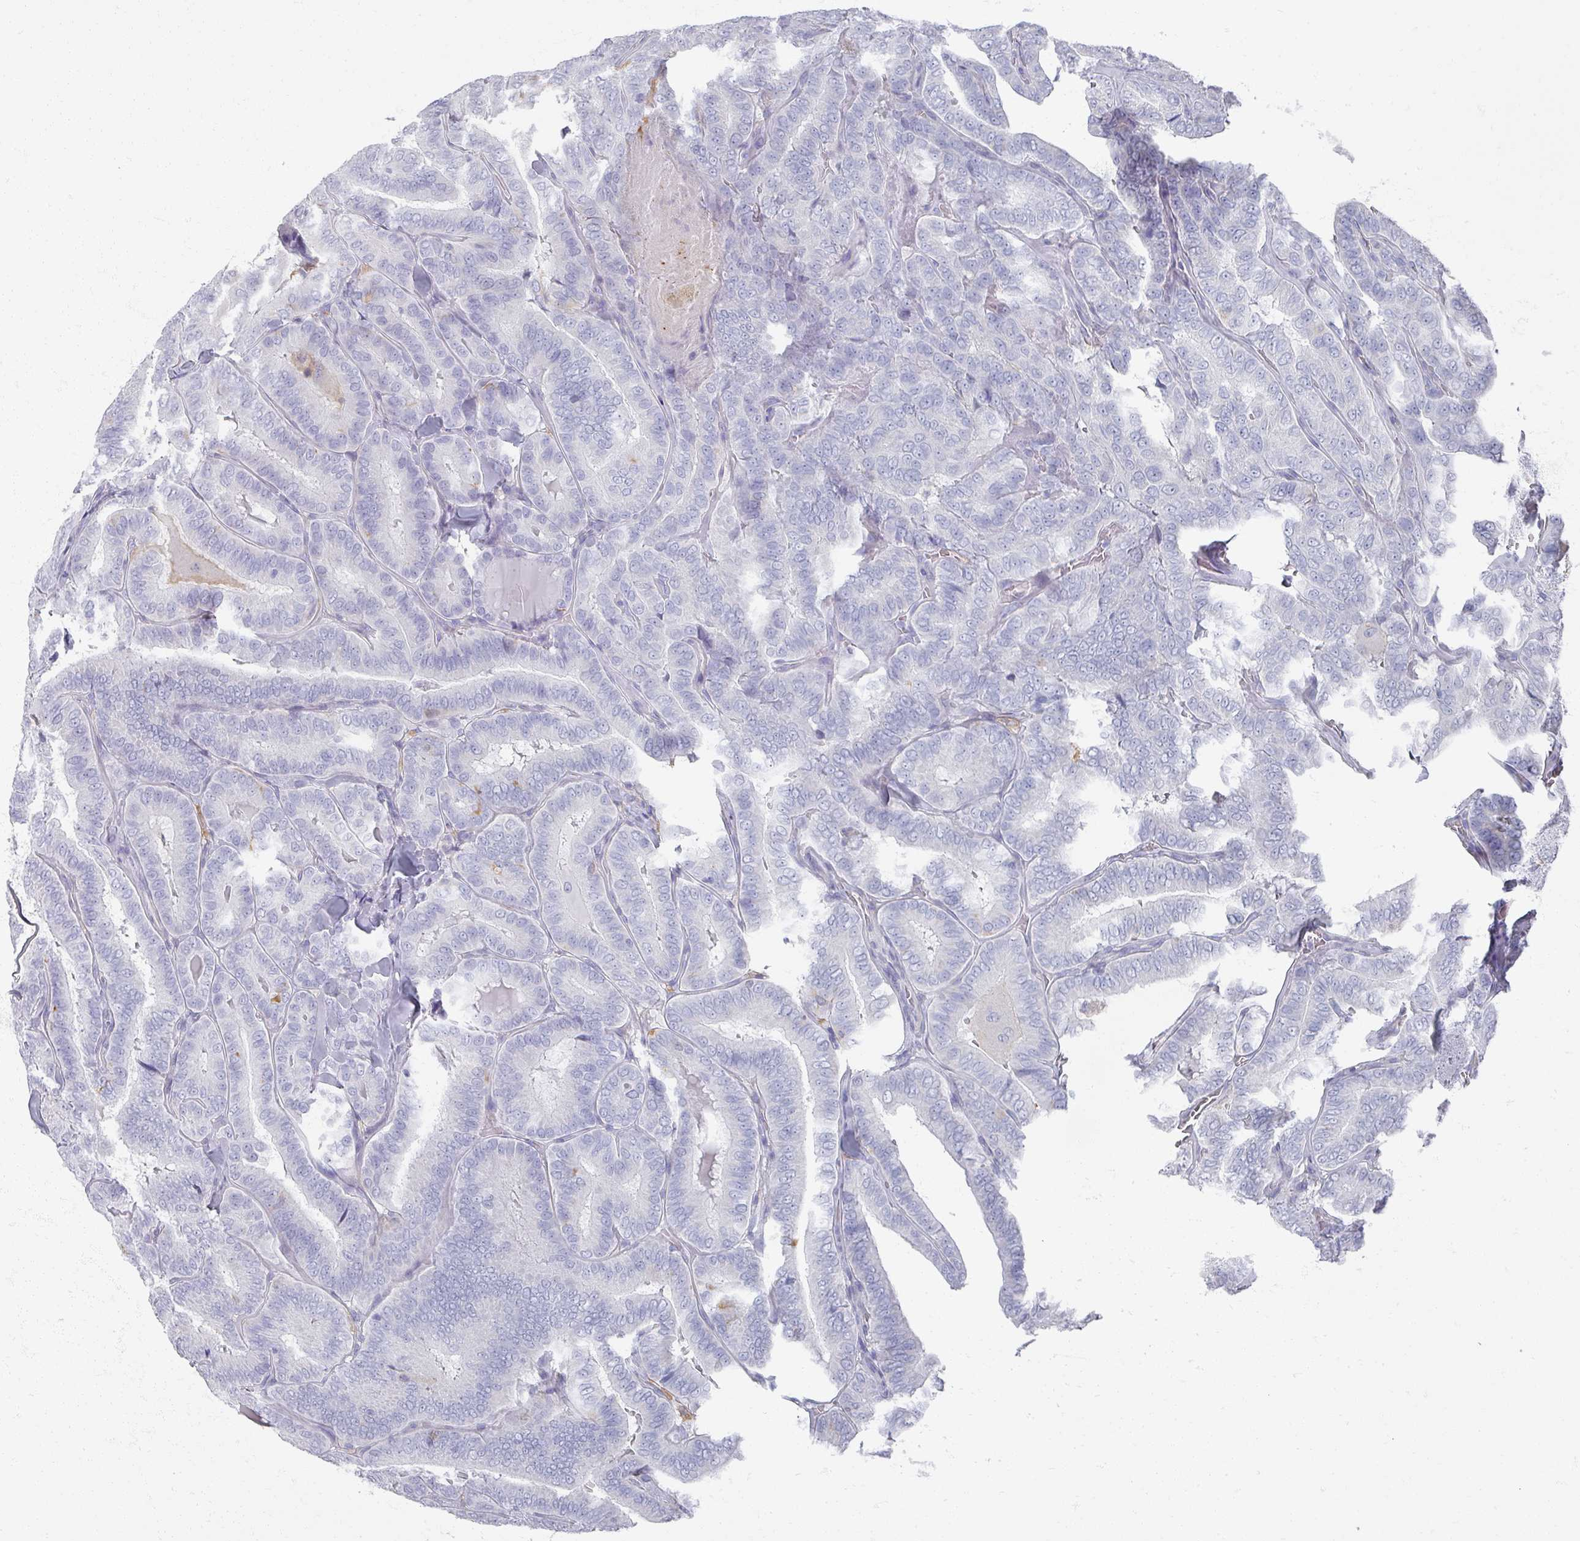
{"staining": {"intensity": "negative", "quantity": "none", "location": "none"}, "tissue": "thyroid cancer", "cell_type": "Tumor cells", "image_type": "cancer", "snomed": [{"axis": "morphology", "description": "Papillary adenocarcinoma, NOS"}, {"axis": "topography", "description": "Thyroid gland"}], "caption": "DAB (3,3'-diaminobenzidine) immunohistochemical staining of thyroid papillary adenocarcinoma displays no significant staining in tumor cells.", "gene": "OMG", "patient": {"sex": "male", "age": 61}}